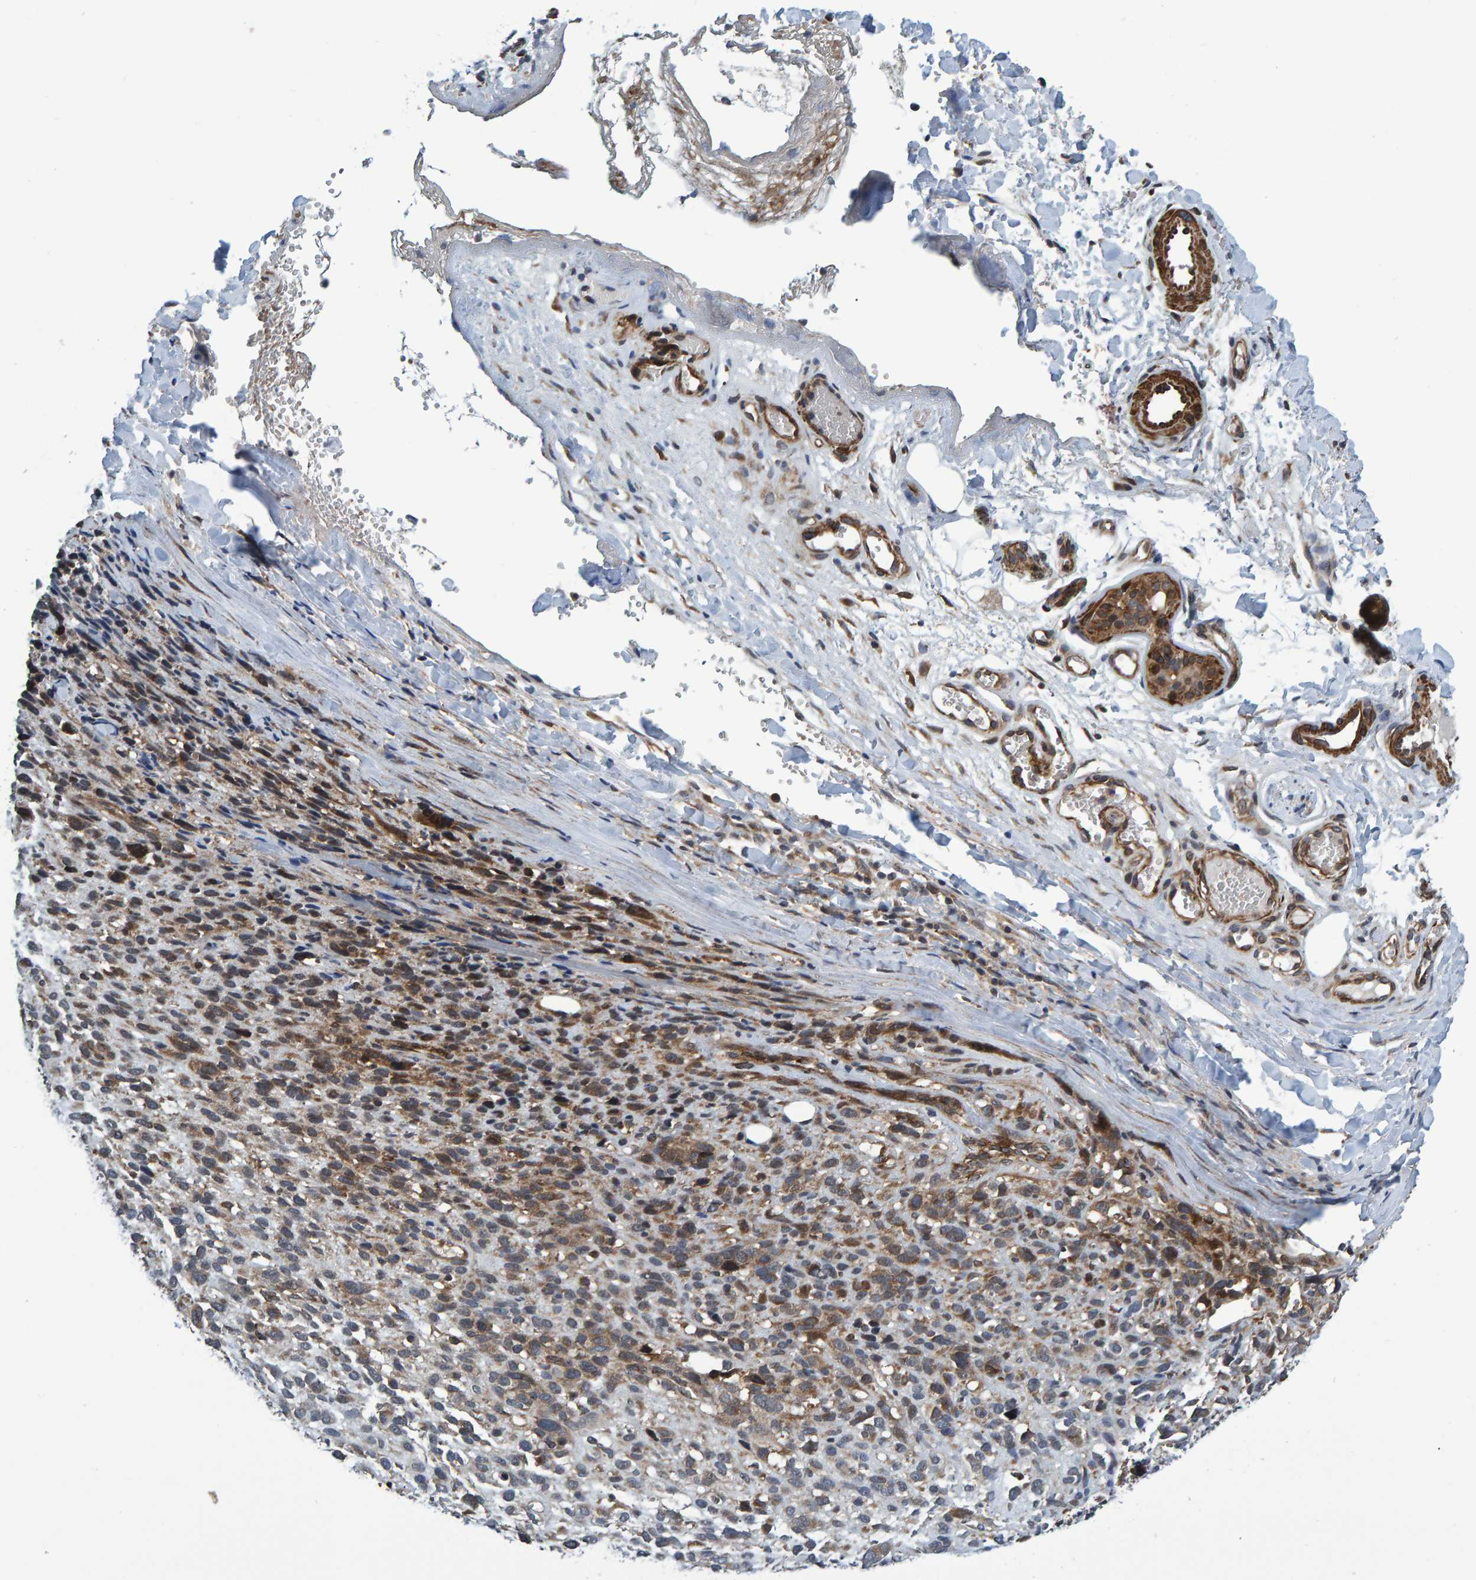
{"staining": {"intensity": "weak", "quantity": "<25%", "location": "cytoplasmic/membranous"}, "tissue": "melanoma", "cell_type": "Tumor cells", "image_type": "cancer", "snomed": [{"axis": "morphology", "description": "Malignant melanoma, NOS"}, {"axis": "topography", "description": "Skin"}], "caption": "Protein analysis of malignant melanoma reveals no significant positivity in tumor cells.", "gene": "ATP6V1H", "patient": {"sex": "female", "age": 55}}